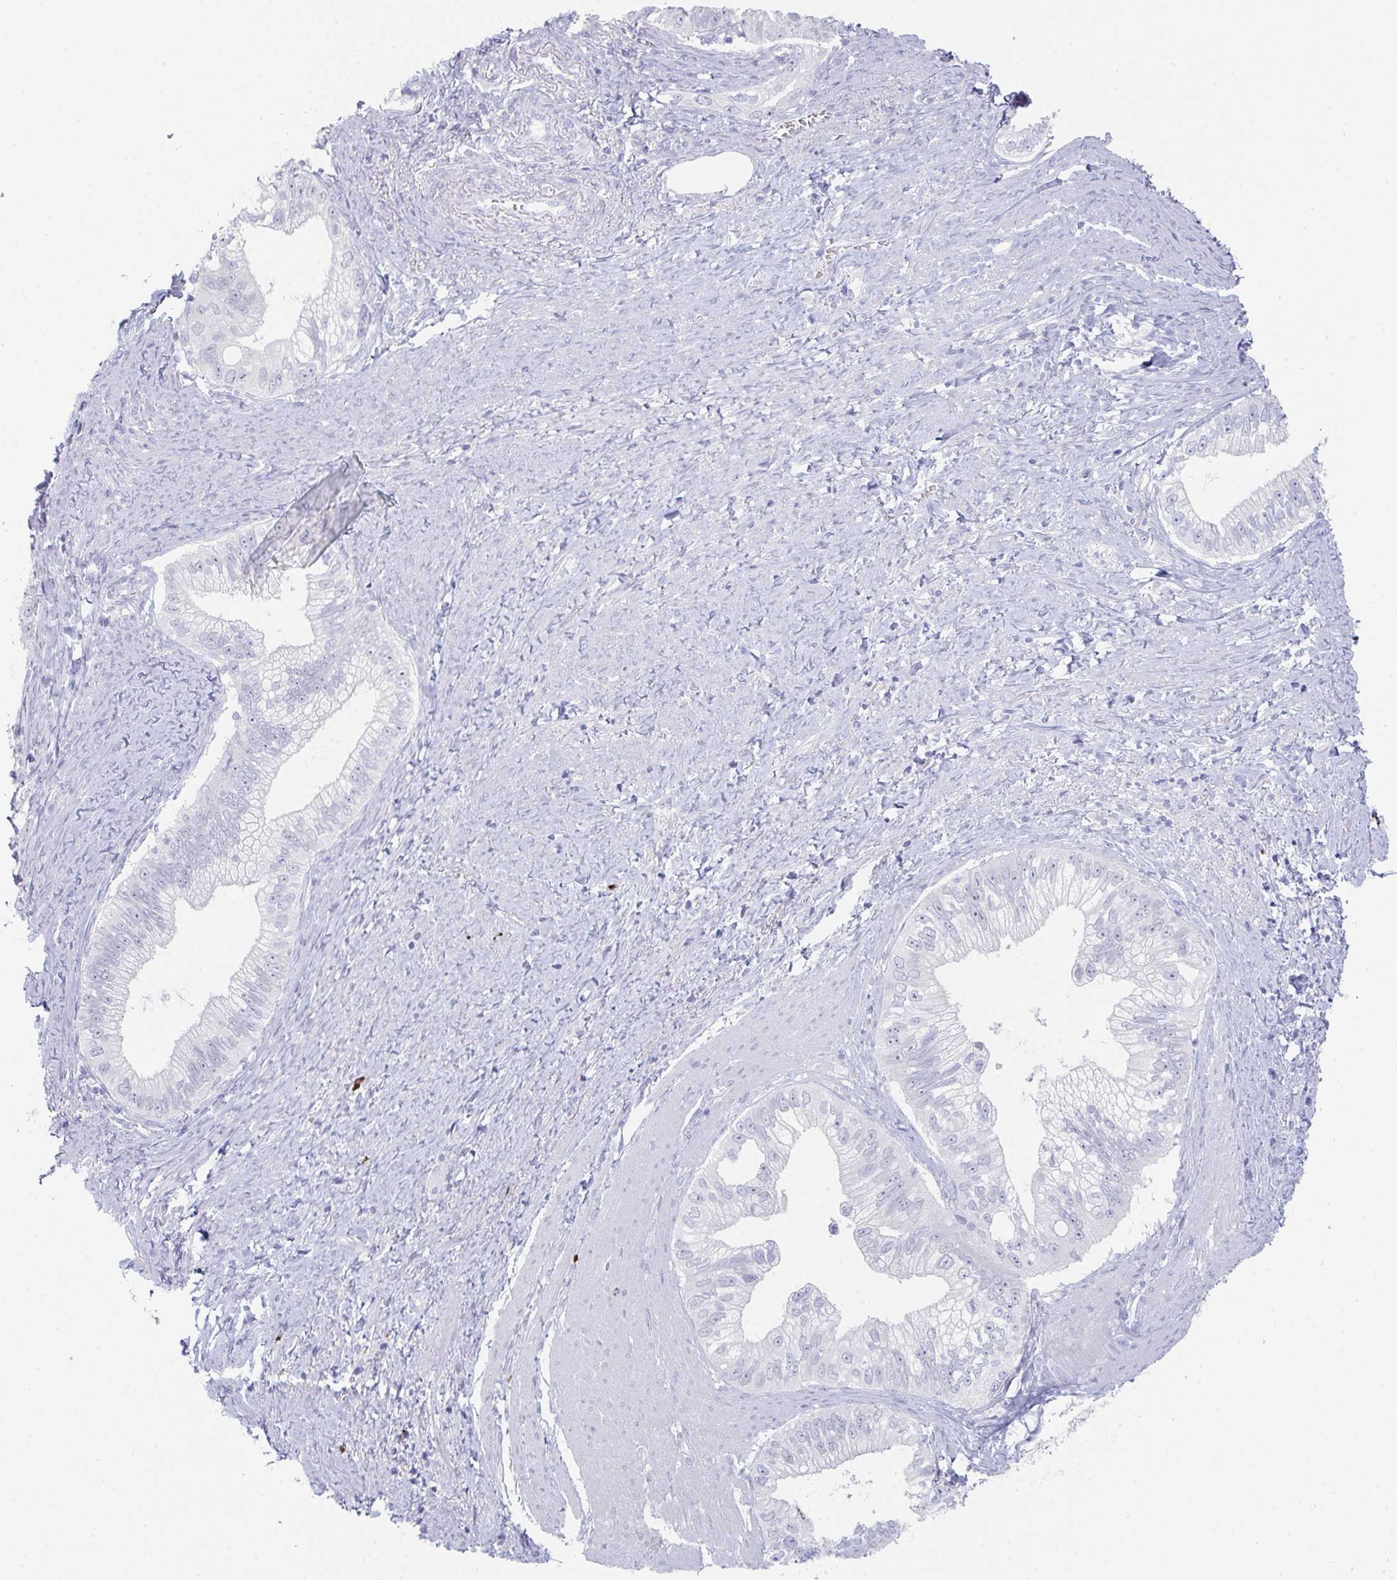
{"staining": {"intensity": "negative", "quantity": "none", "location": "none"}, "tissue": "pancreatic cancer", "cell_type": "Tumor cells", "image_type": "cancer", "snomed": [{"axis": "morphology", "description": "Adenocarcinoma, NOS"}, {"axis": "topography", "description": "Pancreas"}], "caption": "This is a image of IHC staining of pancreatic cancer (adenocarcinoma), which shows no positivity in tumor cells.", "gene": "RUBCN", "patient": {"sex": "male", "age": 70}}